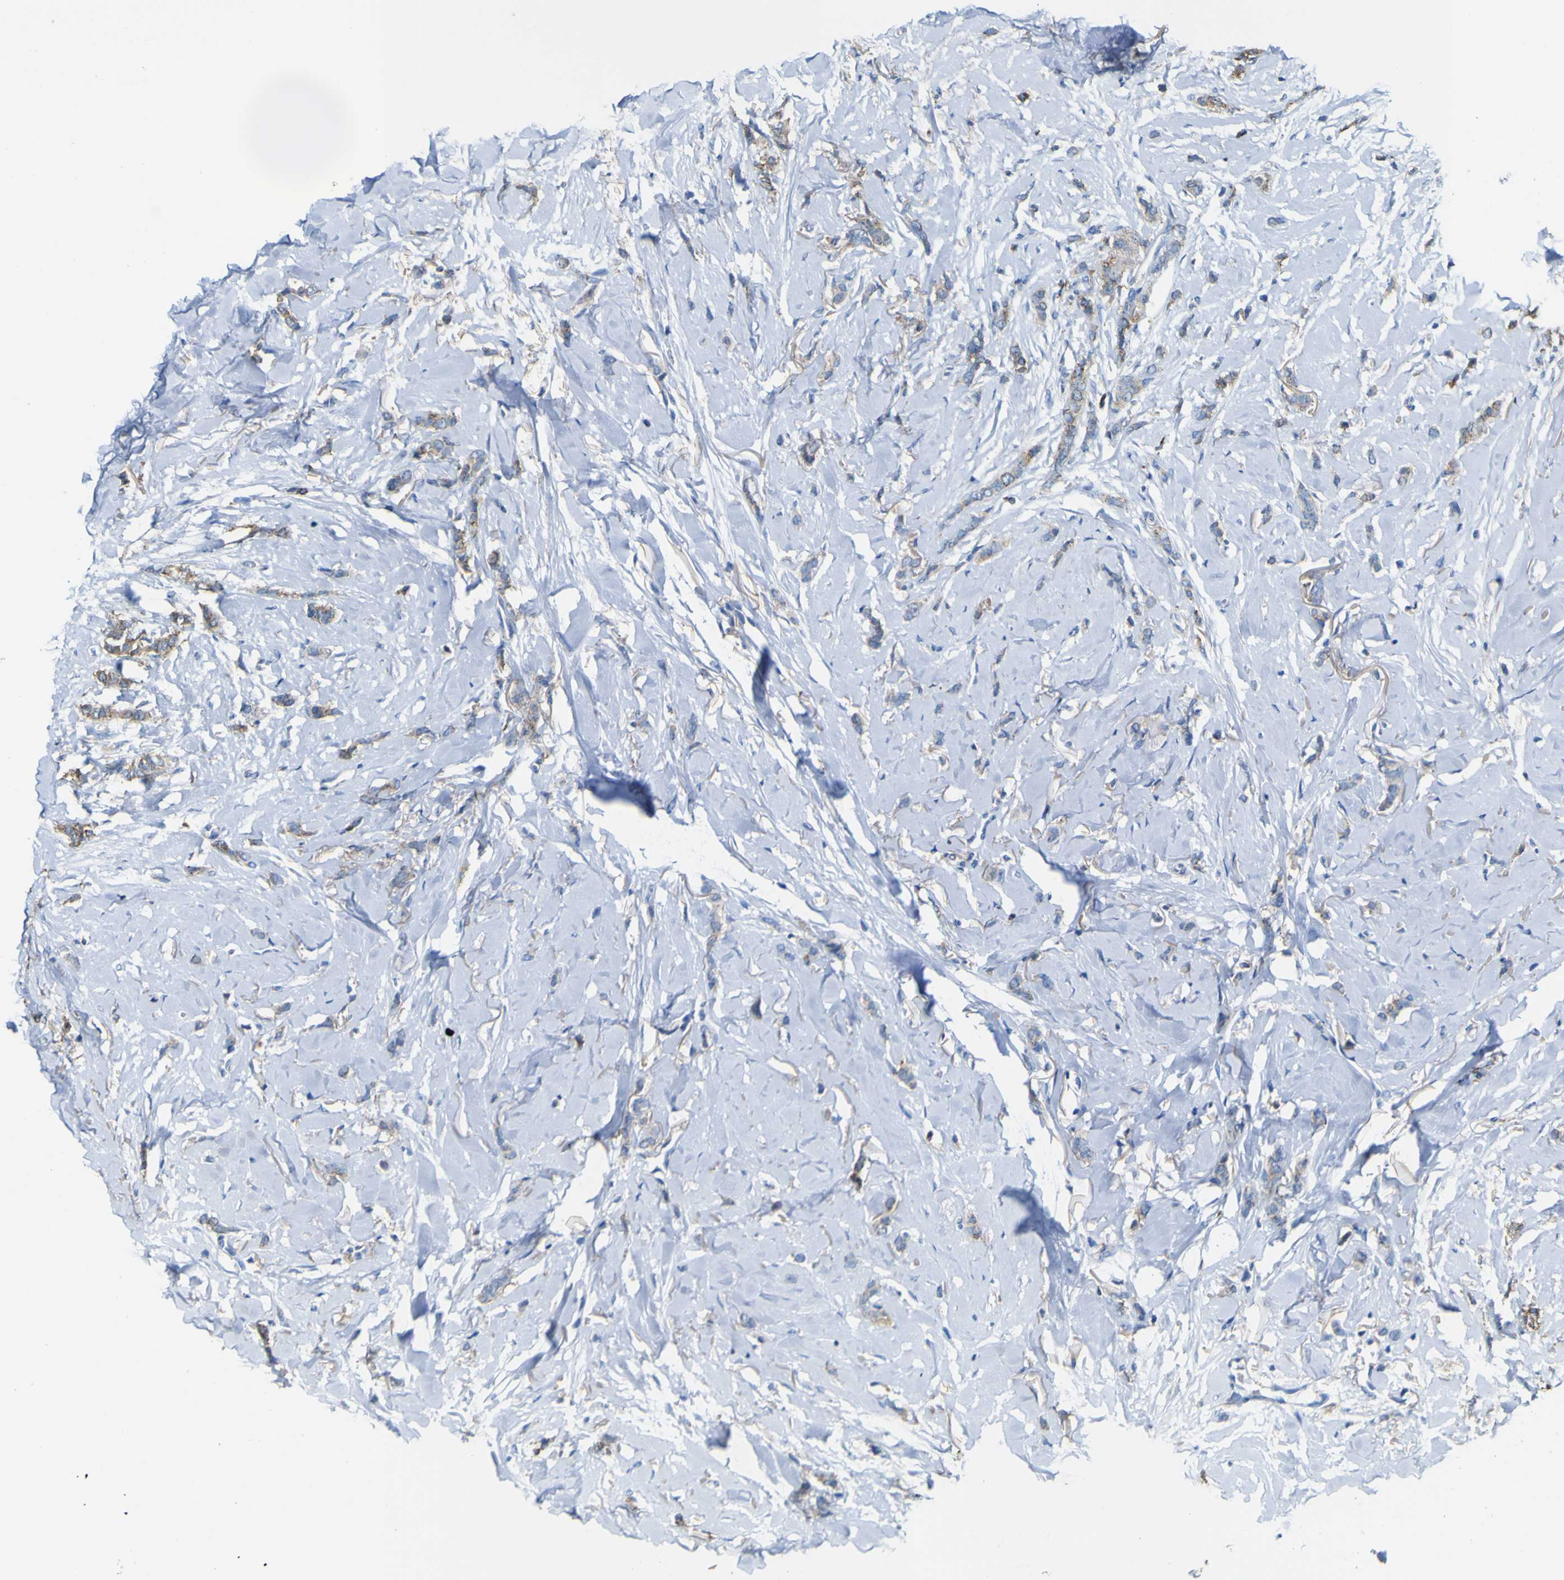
{"staining": {"intensity": "moderate", "quantity": "25%-75%", "location": "cytoplasmic/membranous"}, "tissue": "breast cancer", "cell_type": "Tumor cells", "image_type": "cancer", "snomed": [{"axis": "morphology", "description": "Lobular carcinoma"}, {"axis": "topography", "description": "Skin"}, {"axis": "topography", "description": "Breast"}], "caption": "DAB immunohistochemical staining of human lobular carcinoma (breast) displays moderate cytoplasmic/membranous protein expression in approximately 25%-75% of tumor cells.", "gene": "ACSL3", "patient": {"sex": "female", "age": 46}}